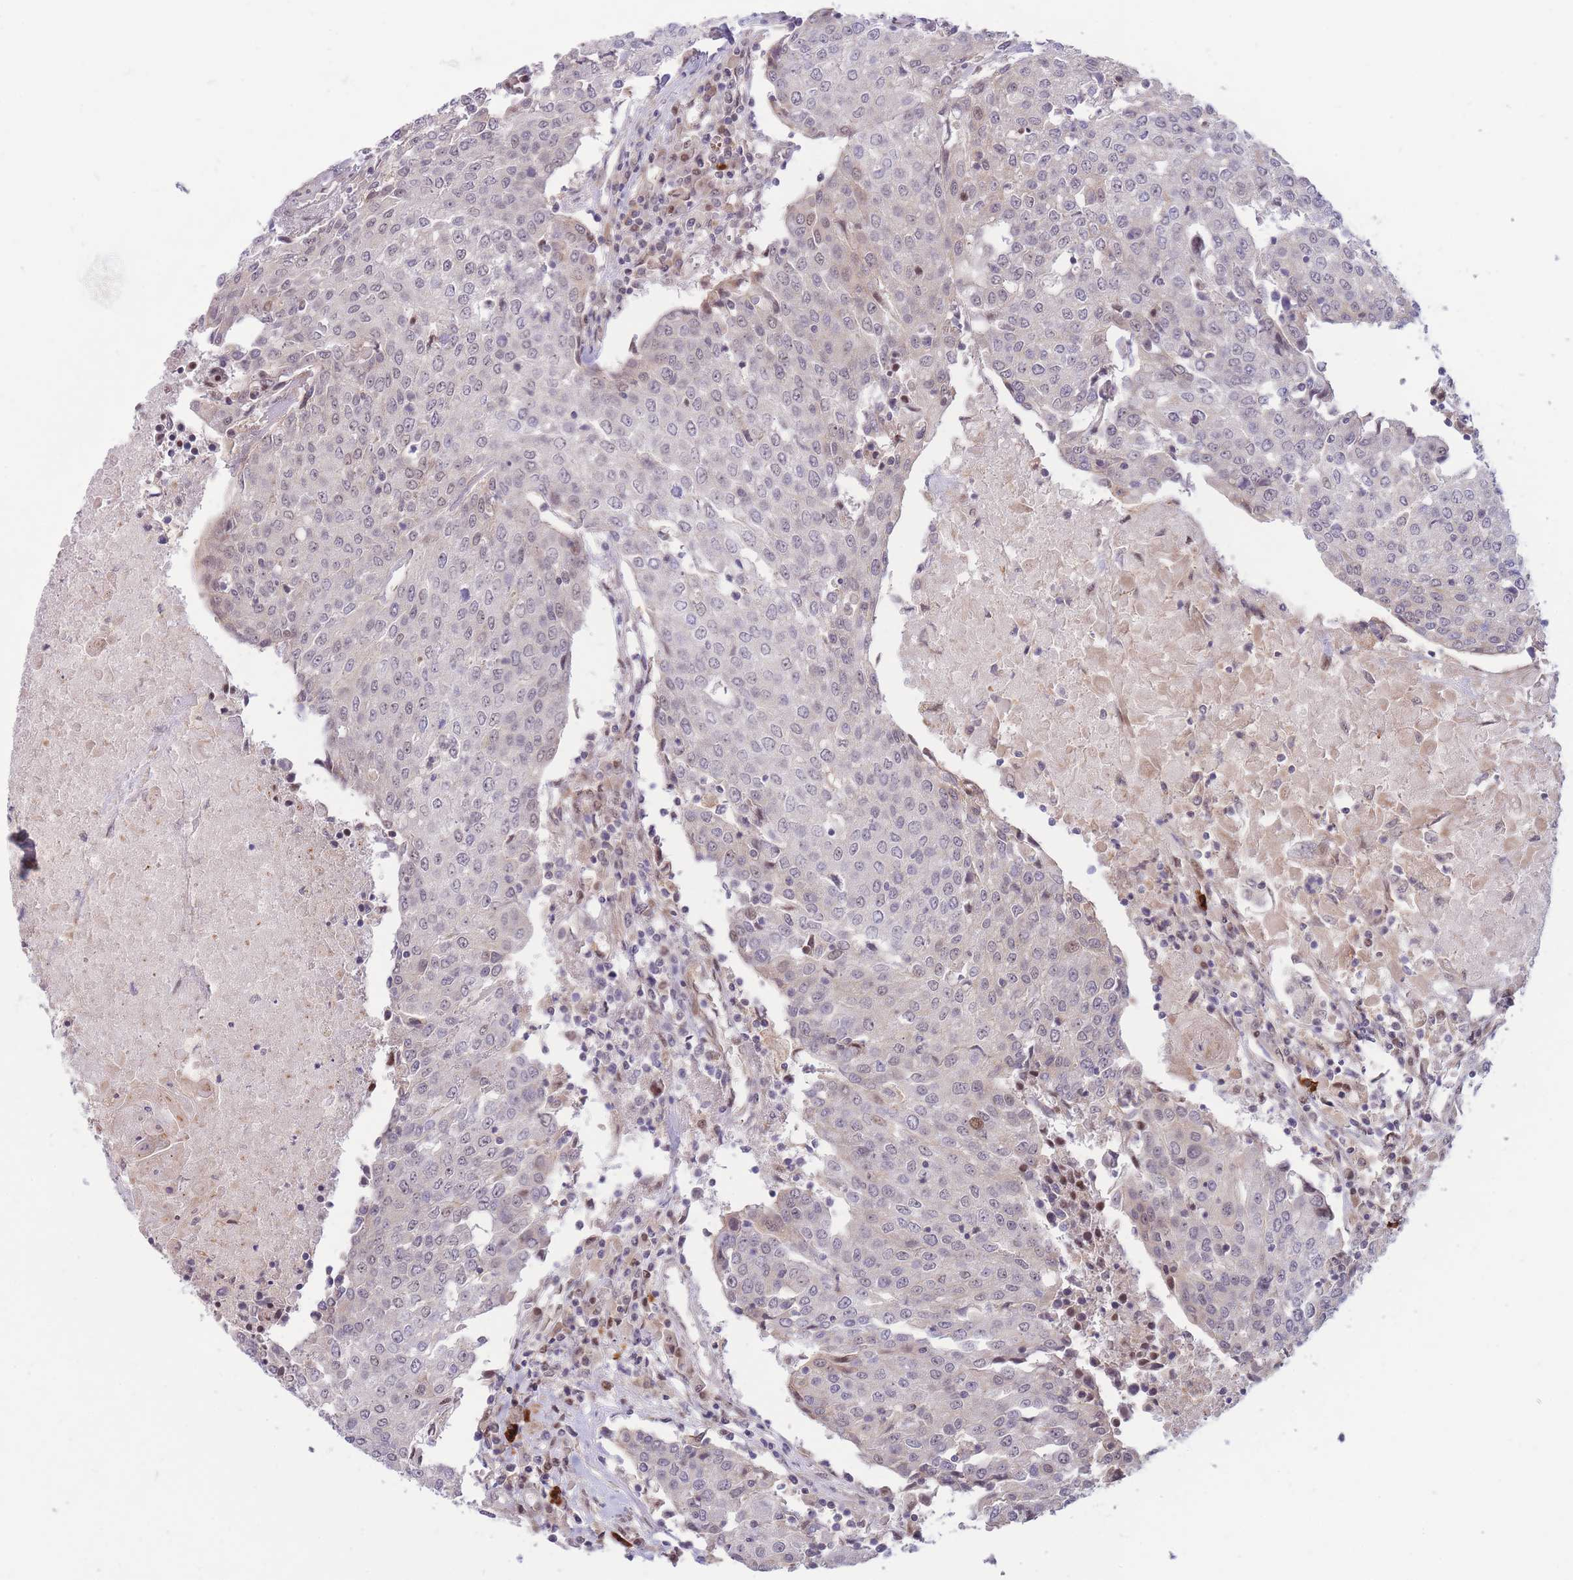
{"staining": {"intensity": "weak", "quantity": "<25%", "location": "nuclear"}, "tissue": "urothelial cancer", "cell_type": "Tumor cells", "image_type": "cancer", "snomed": [{"axis": "morphology", "description": "Urothelial carcinoma, High grade"}, {"axis": "topography", "description": "Urinary bladder"}], "caption": "High power microscopy image of an immunohistochemistry image of urothelial cancer, revealing no significant positivity in tumor cells.", "gene": "ERICH6B", "patient": {"sex": "female", "age": 85}}